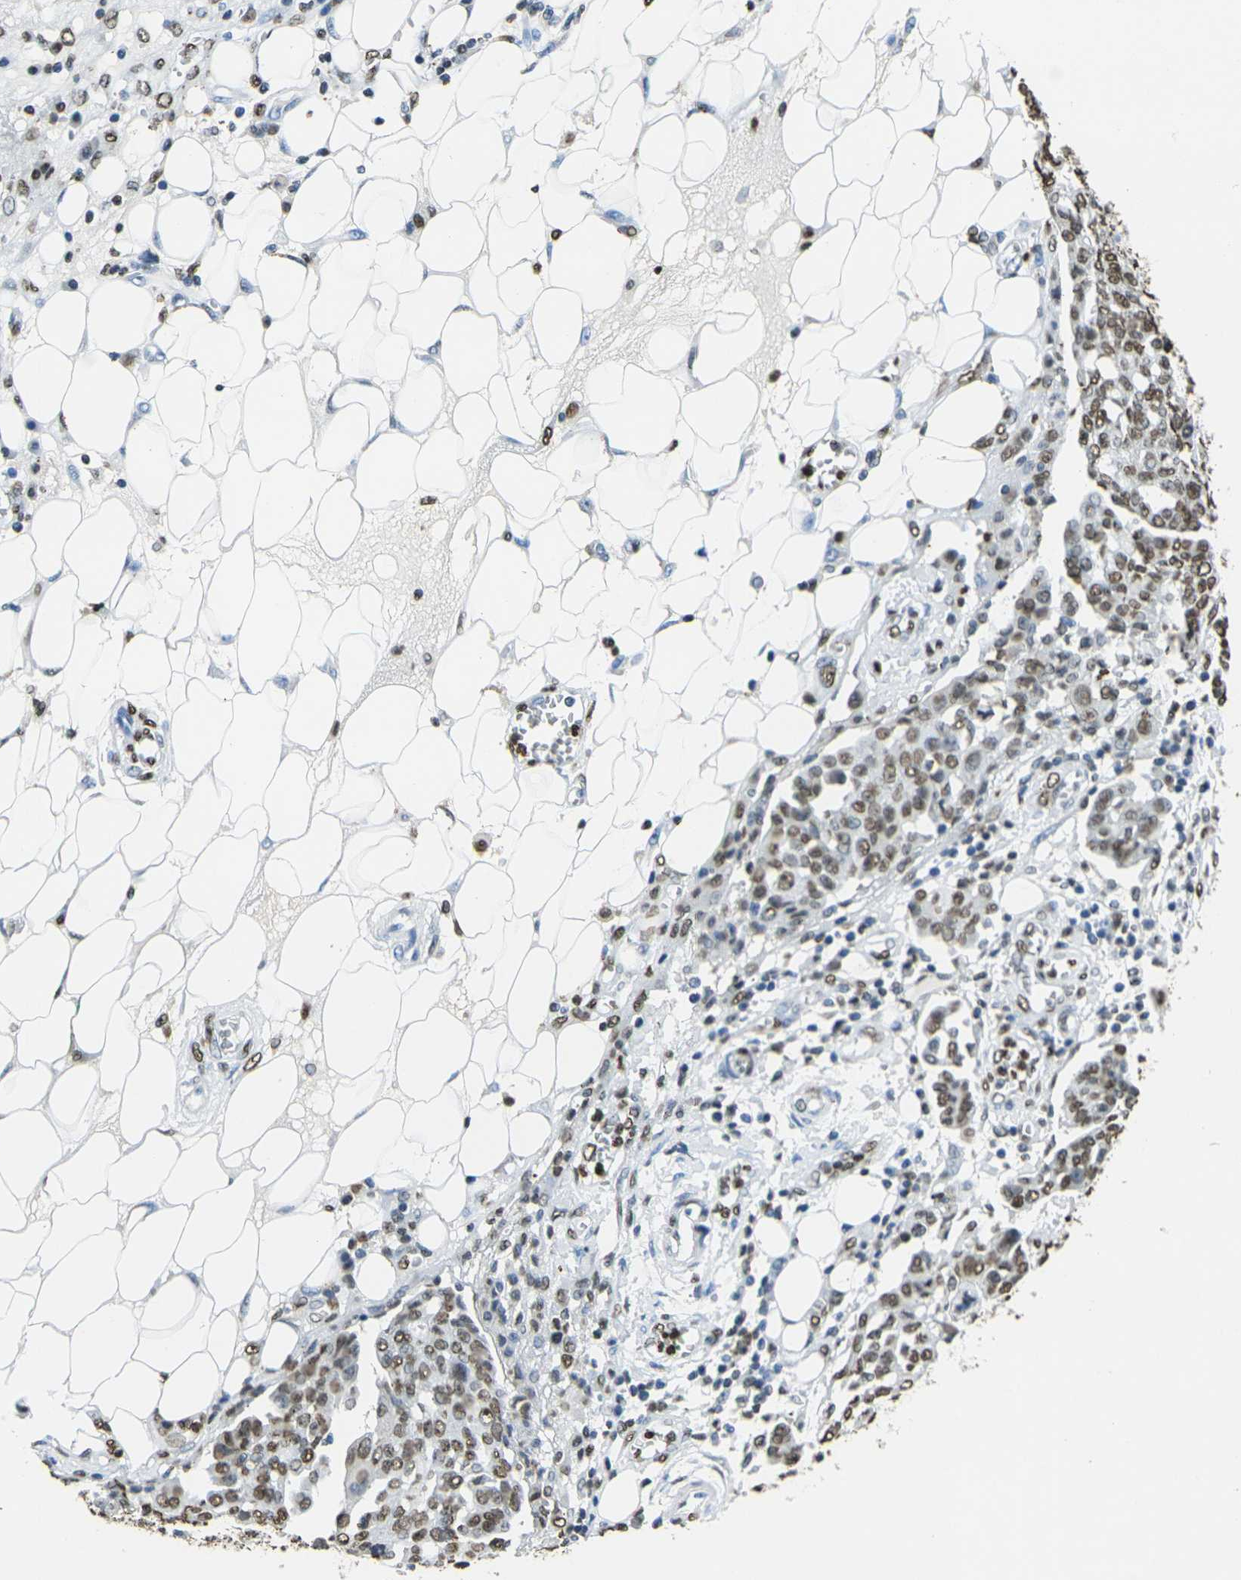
{"staining": {"intensity": "strong", "quantity": ">75%", "location": "nuclear"}, "tissue": "ovarian cancer", "cell_type": "Tumor cells", "image_type": "cancer", "snomed": [{"axis": "morphology", "description": "Cystadenocarcinoma, serous, NOS"}, {"axis": "topography", "description": "Soft tissue"}, {"axis": "topography", "description": "Ovary"}], "caption": "A high amount of strong nuclear staining is appreciated in approximately >75% of tumor cells in ovarian cancer tissue. (IHC, brightfield microscopy, high magnification).", "gene": "DRAXIN", "patient": {"sex": "female", "age": 57}}